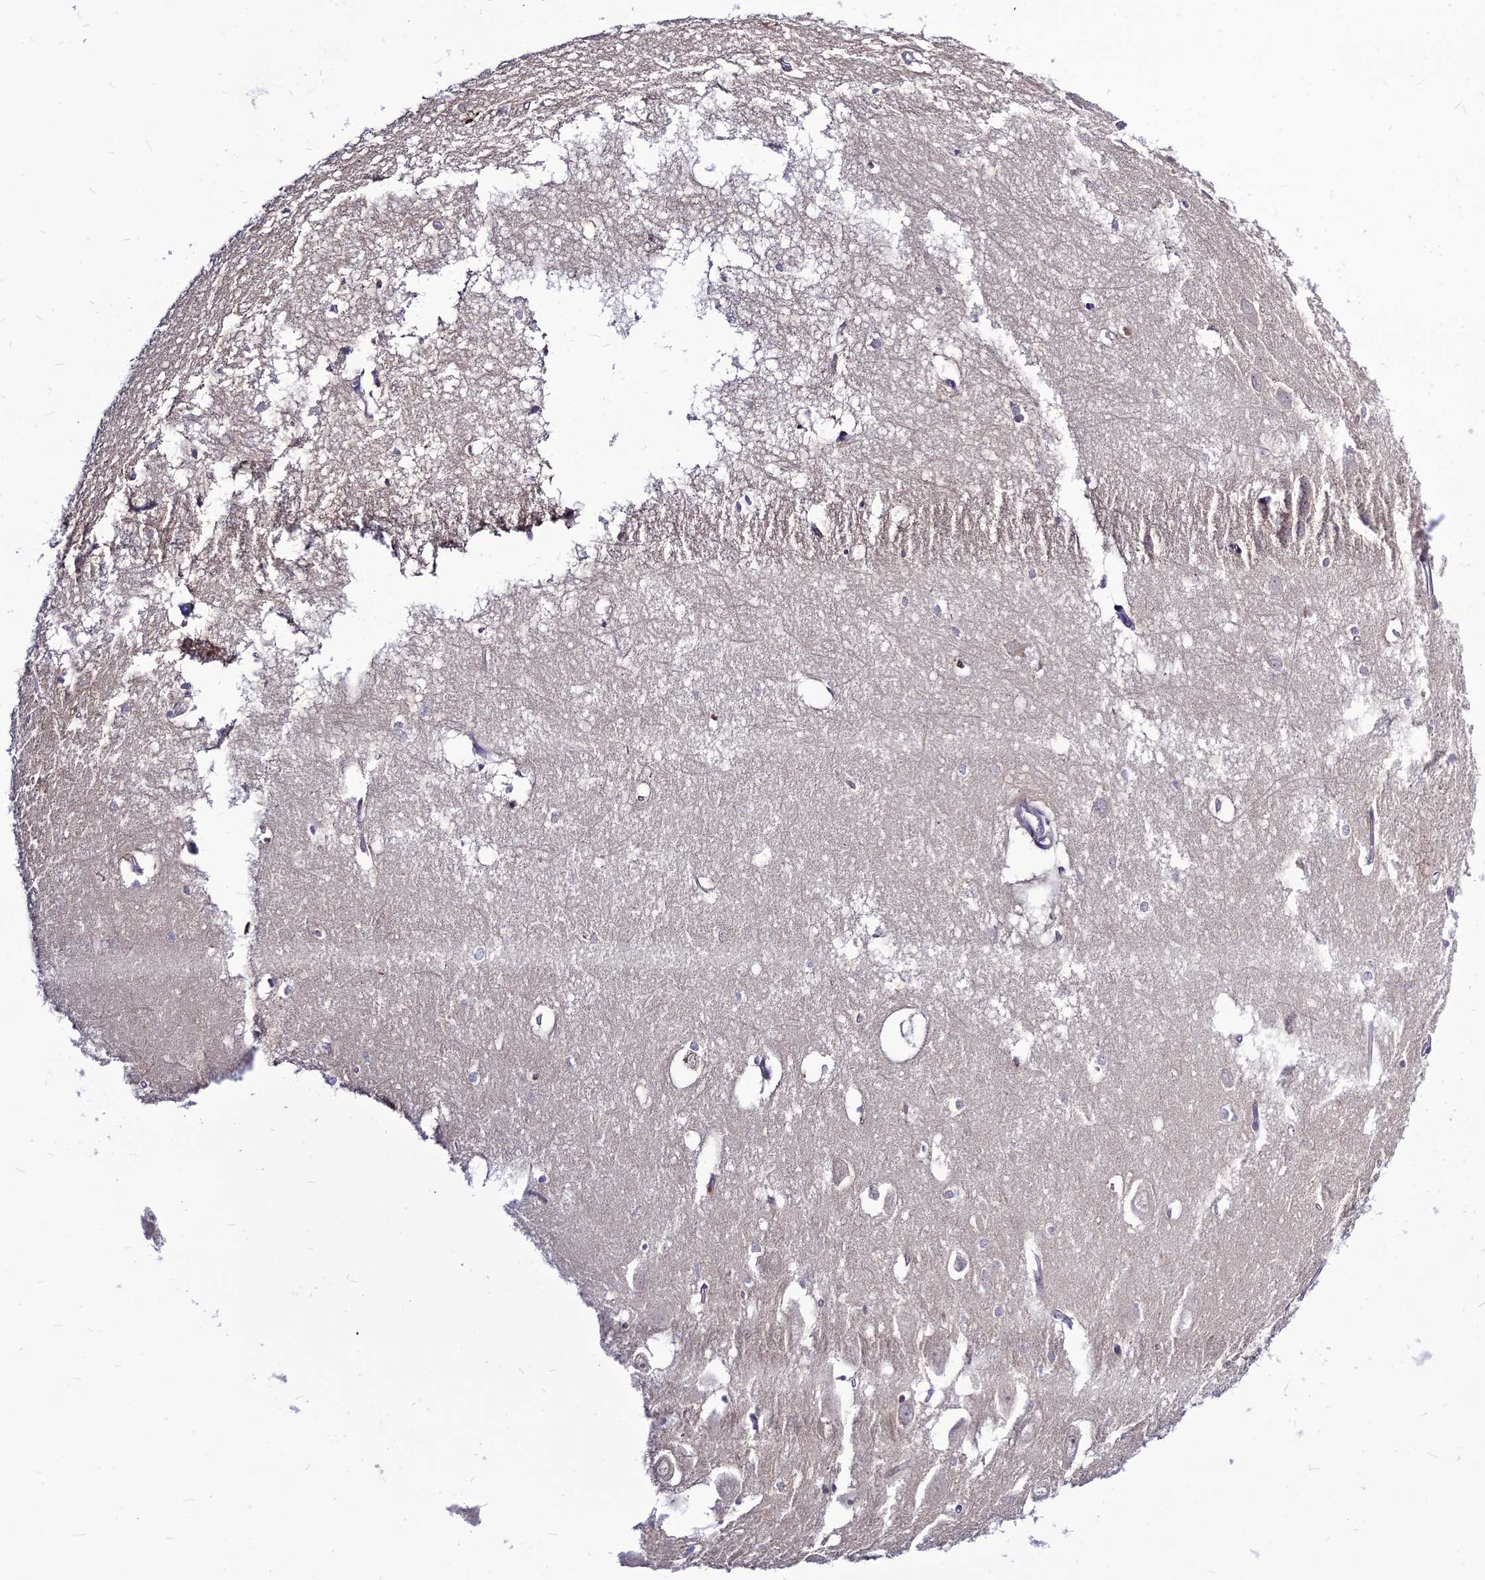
{"staining": {"intensity": "negative", "quantity": "none", "location": "none"}, "tissue": "hippocampus", "cell_type": "Glial cells", "image_type": "normal", "snomed": [{"axis": "morphology", "description": "Normal tissue, NOS"}, {"axis": "topography", "description": "Hippocampus"}], "caption": "Immunohistochemical staining of benign hippocampus displays no significant expression in glial cells. (Stains: DAB IHC with hematoxylin counter stain, Microscopy: brightfield microscopy at high magnification).", "gene": "CZIB", "patient": {"sex": "female", "age": 64}}